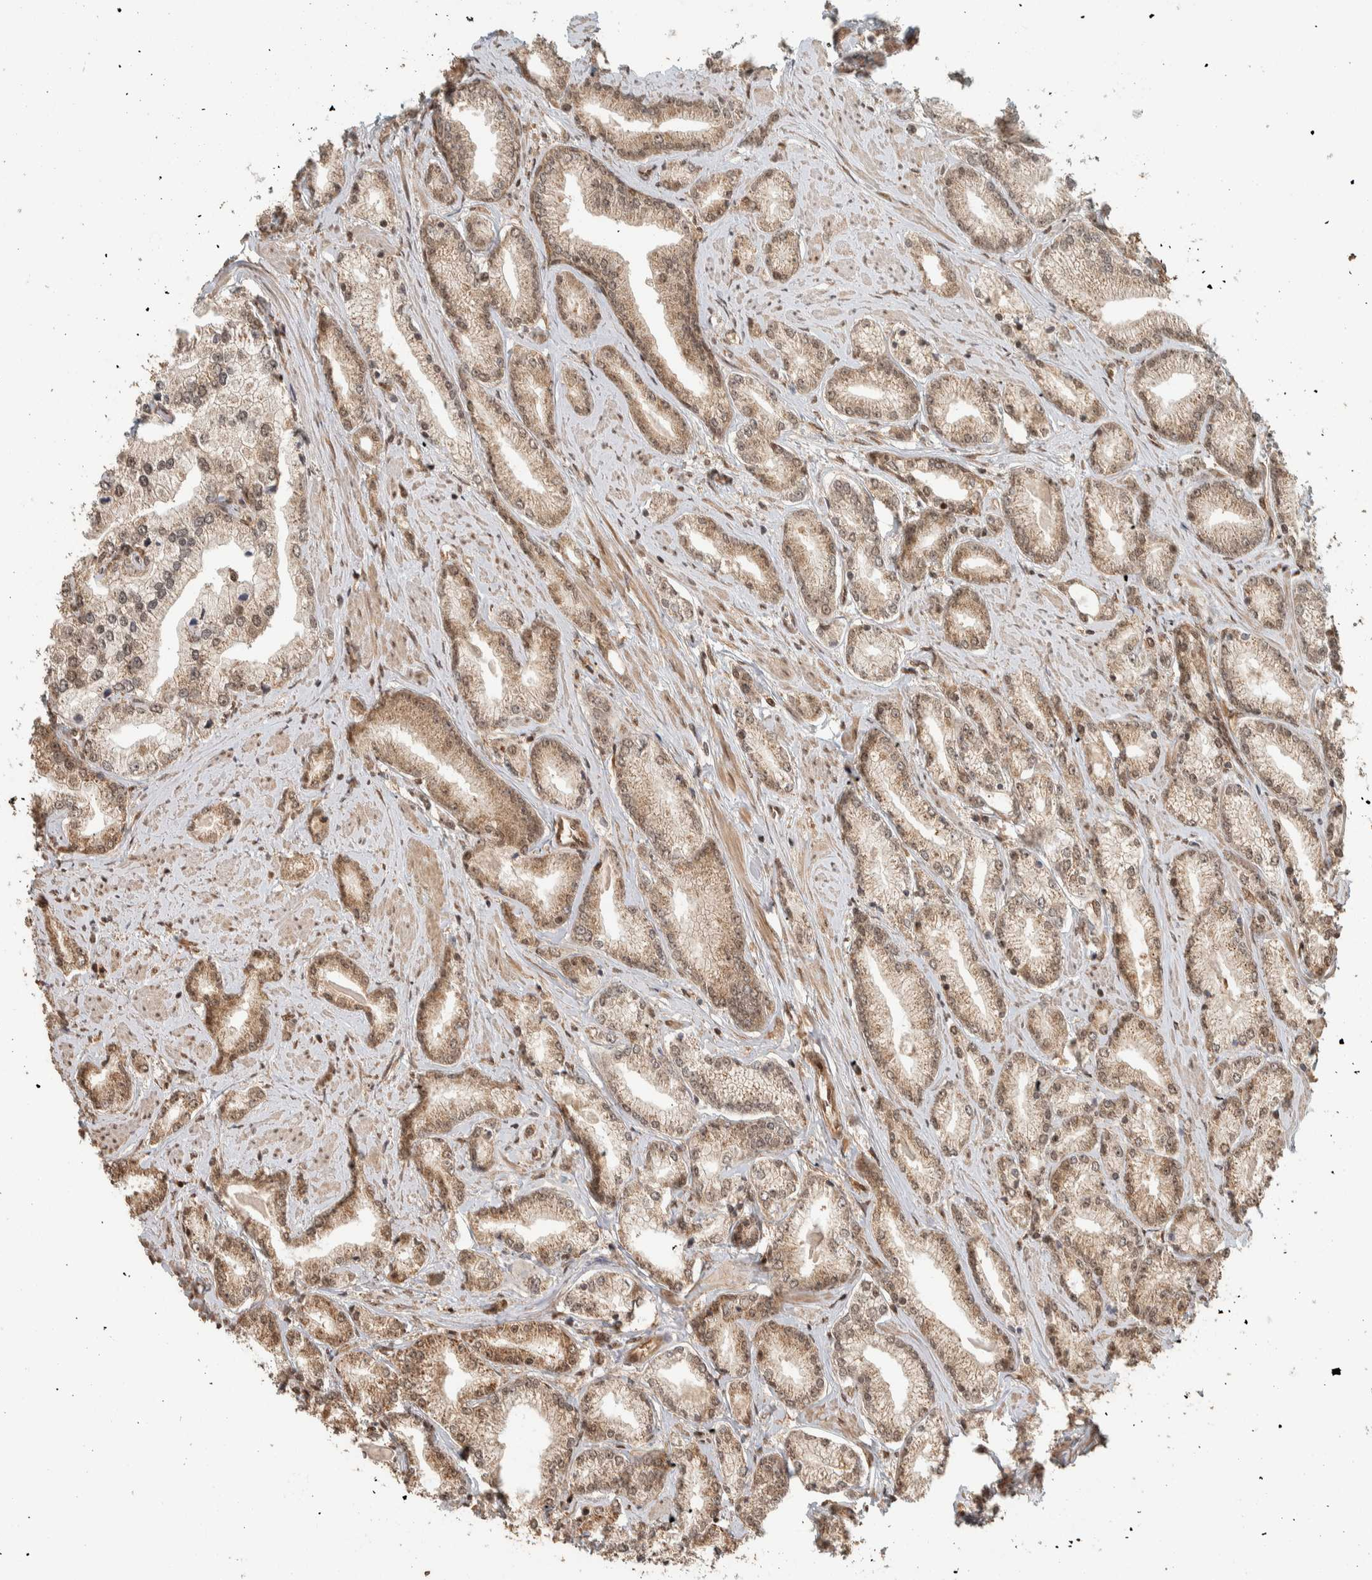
{"staining": {"intensity": "moderate", "quantity": ">75%", "location": "cytoplasmic/membranous,nuclear"}, "tissue": "prostate cancer", "cell_type": "Tumor cells", "image_type": "cancer", "snomed": [{"axis": "morphology", "description": "Adenocarcinoma, Low grade"}, {"axis": "topography", "description": "Prostate"}], "caption": "Immunohistochemistry (IHC) photomicrograph of prostate cancer stained for a protein (brown), which shows medium levels of moderate cytoplasmic/membranous and nuclear expression in approximately >75% of tumor cells.", "gene": "ZBTB2", "patient": {"sex": "male", "age": 62}}